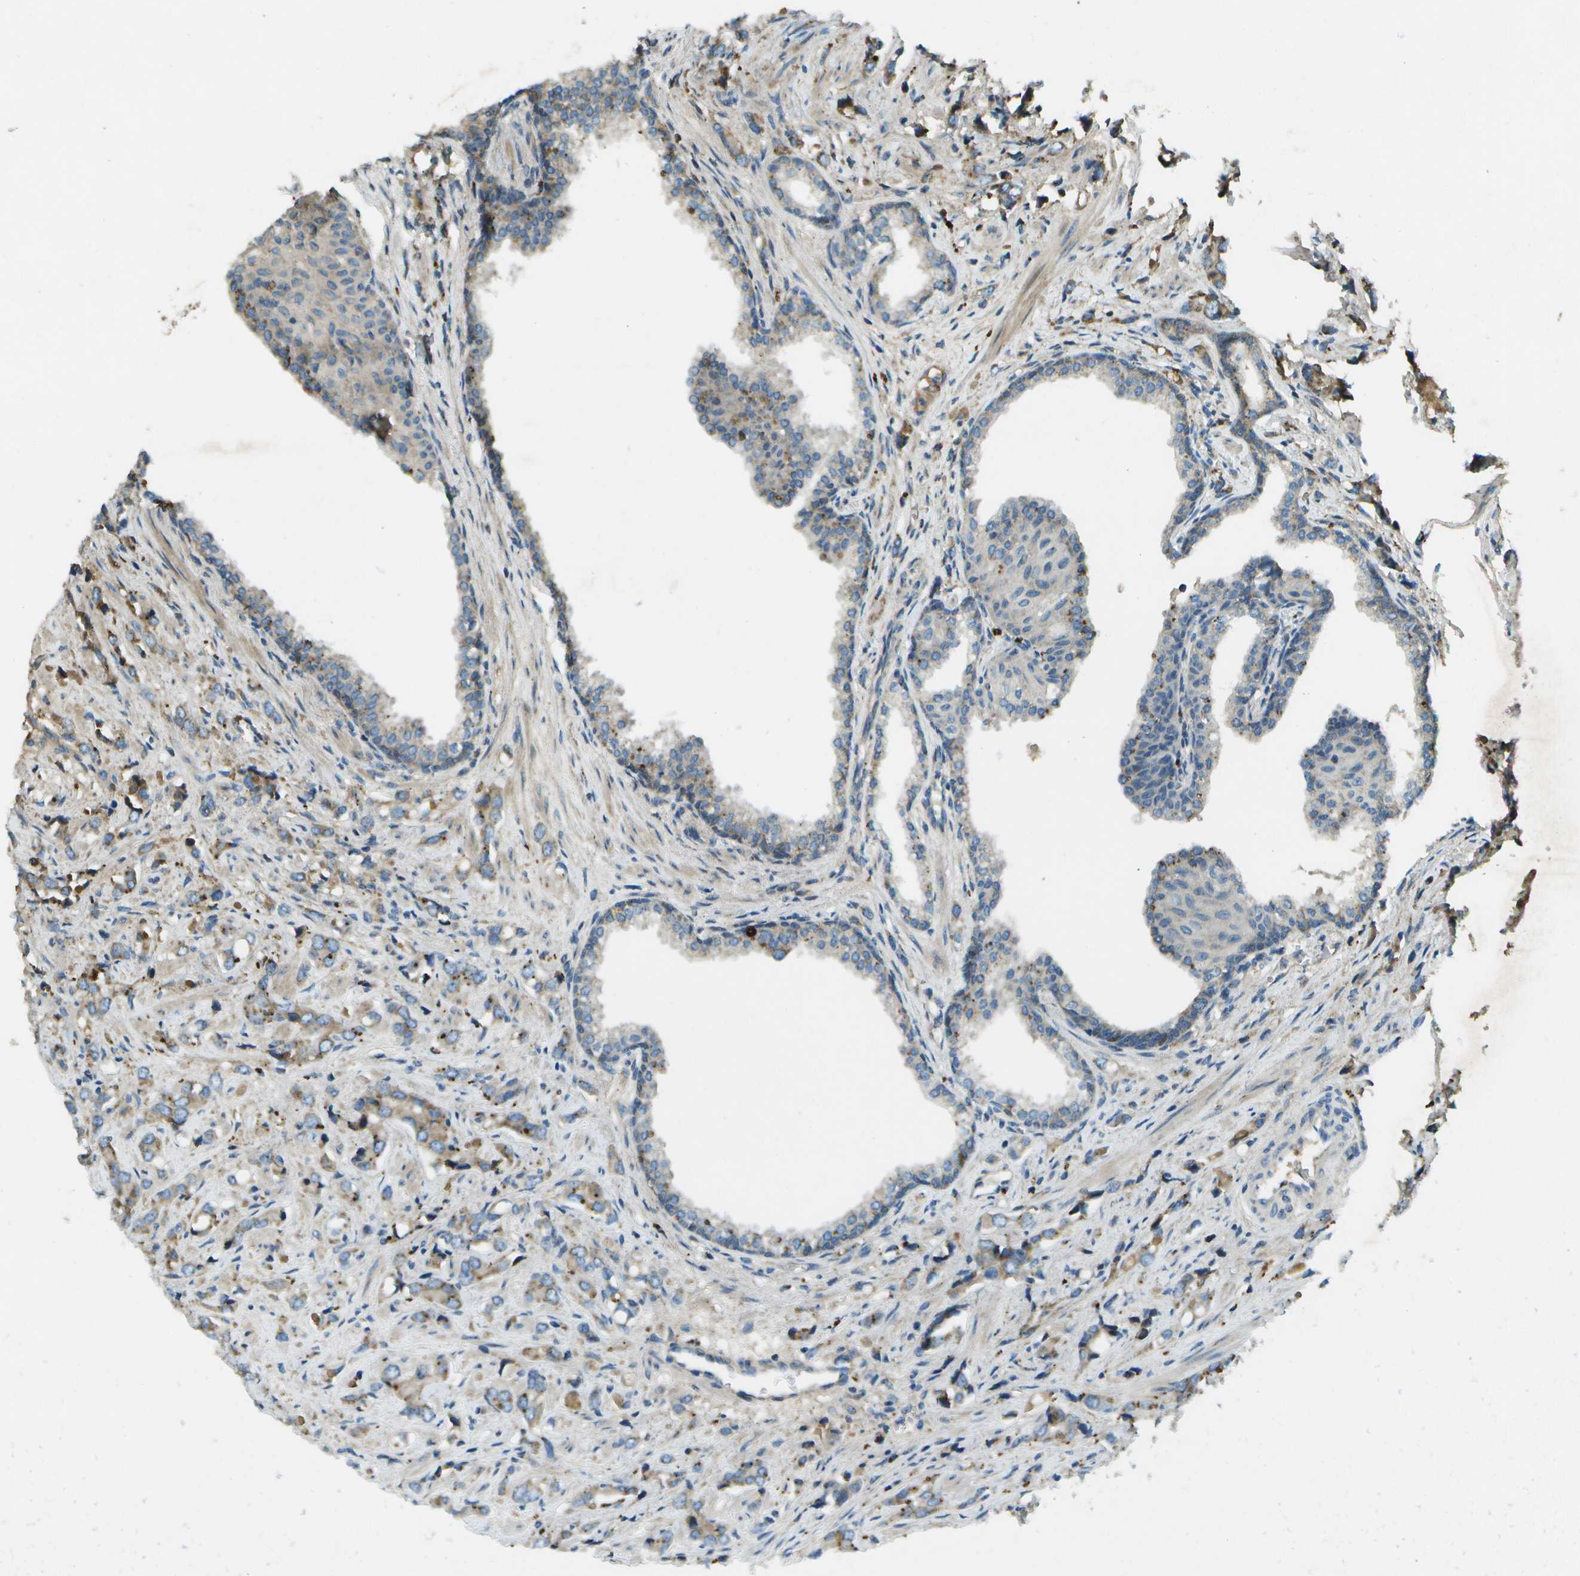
{"staining": {"intensity": "moderate", "quantity": "25%-75%", "location": "cytoplasmic/membranous"}, "tissue": "prostate cancer", "cell_type": "Tumor cells", "image_type": "cancer", "snomed": [{"axis": "morphology", "description": "Adenocarcinoma, High grade"}, {"axis": "topography", "description": "Prostate"}], "caption": "Human adenocarcinoma (high-grade) (prostate) stained with a protein marker reveals moderate staining in tumor cells.", "gene": "PXYLP1", "patient": {"sex": "male", "age": 52}}